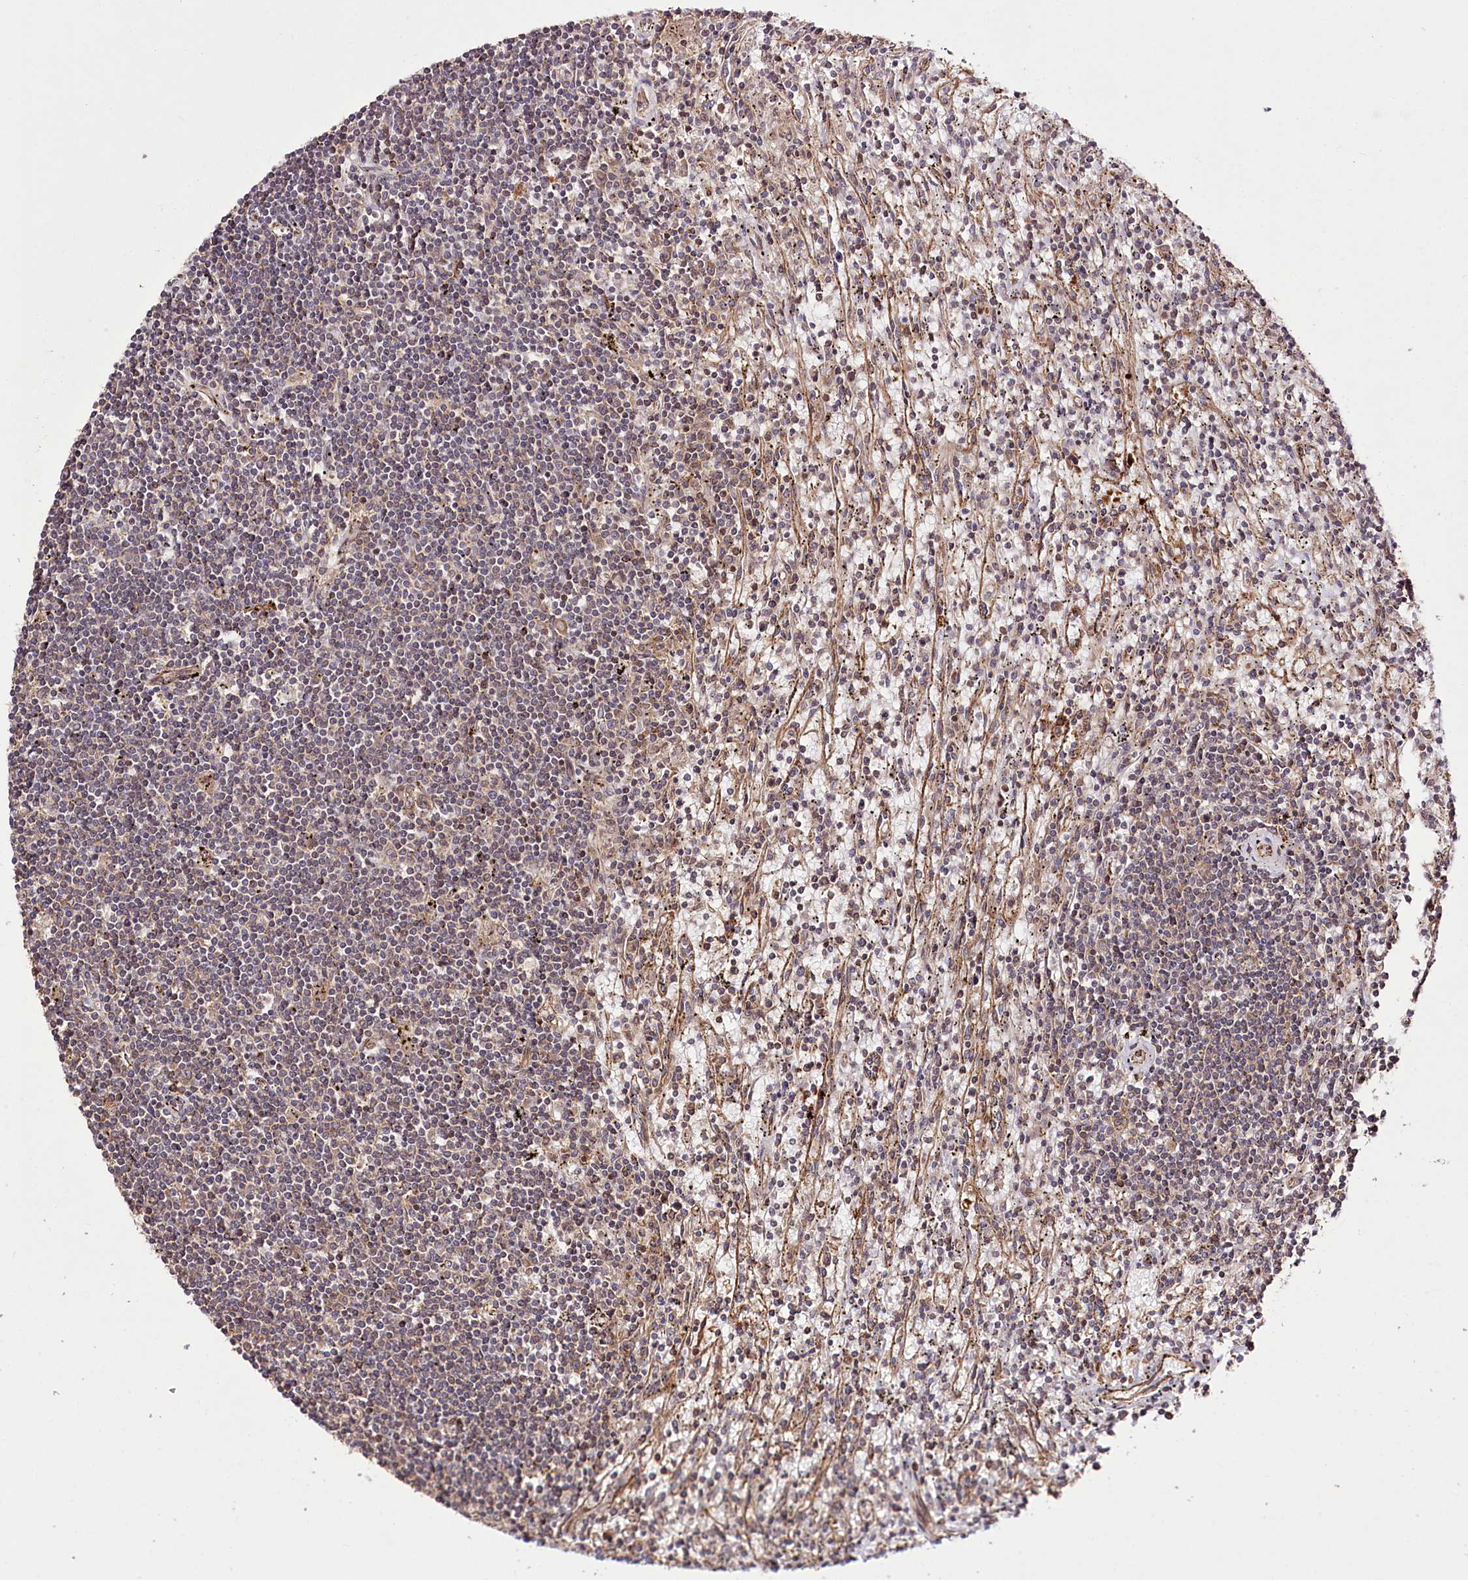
{"staining": {"intensity": "weak", "quantity": "<25%", "location": "cytoplasmic/membranous"}, "tissue": "lymphoma", "cell_type": "Tumor cells", "image_type": "cancer", "snomed": [{"axis": "morphology", "description": "Malignant lymphoma, non-Hodgkin's type, Low grade"}, {"axis": "topography", "description": "Spleen"}], "caption": "IHC micrograph of neoplastic tissue: malignant lymphoma, non-Hodgkin's type (low-grade) stained with DAB (3,3'-diaminobenzidine) displays no significant protein staining in tumor cells.", "gene": "DHX29", "patient": {"sex": "male", "age": 76}}